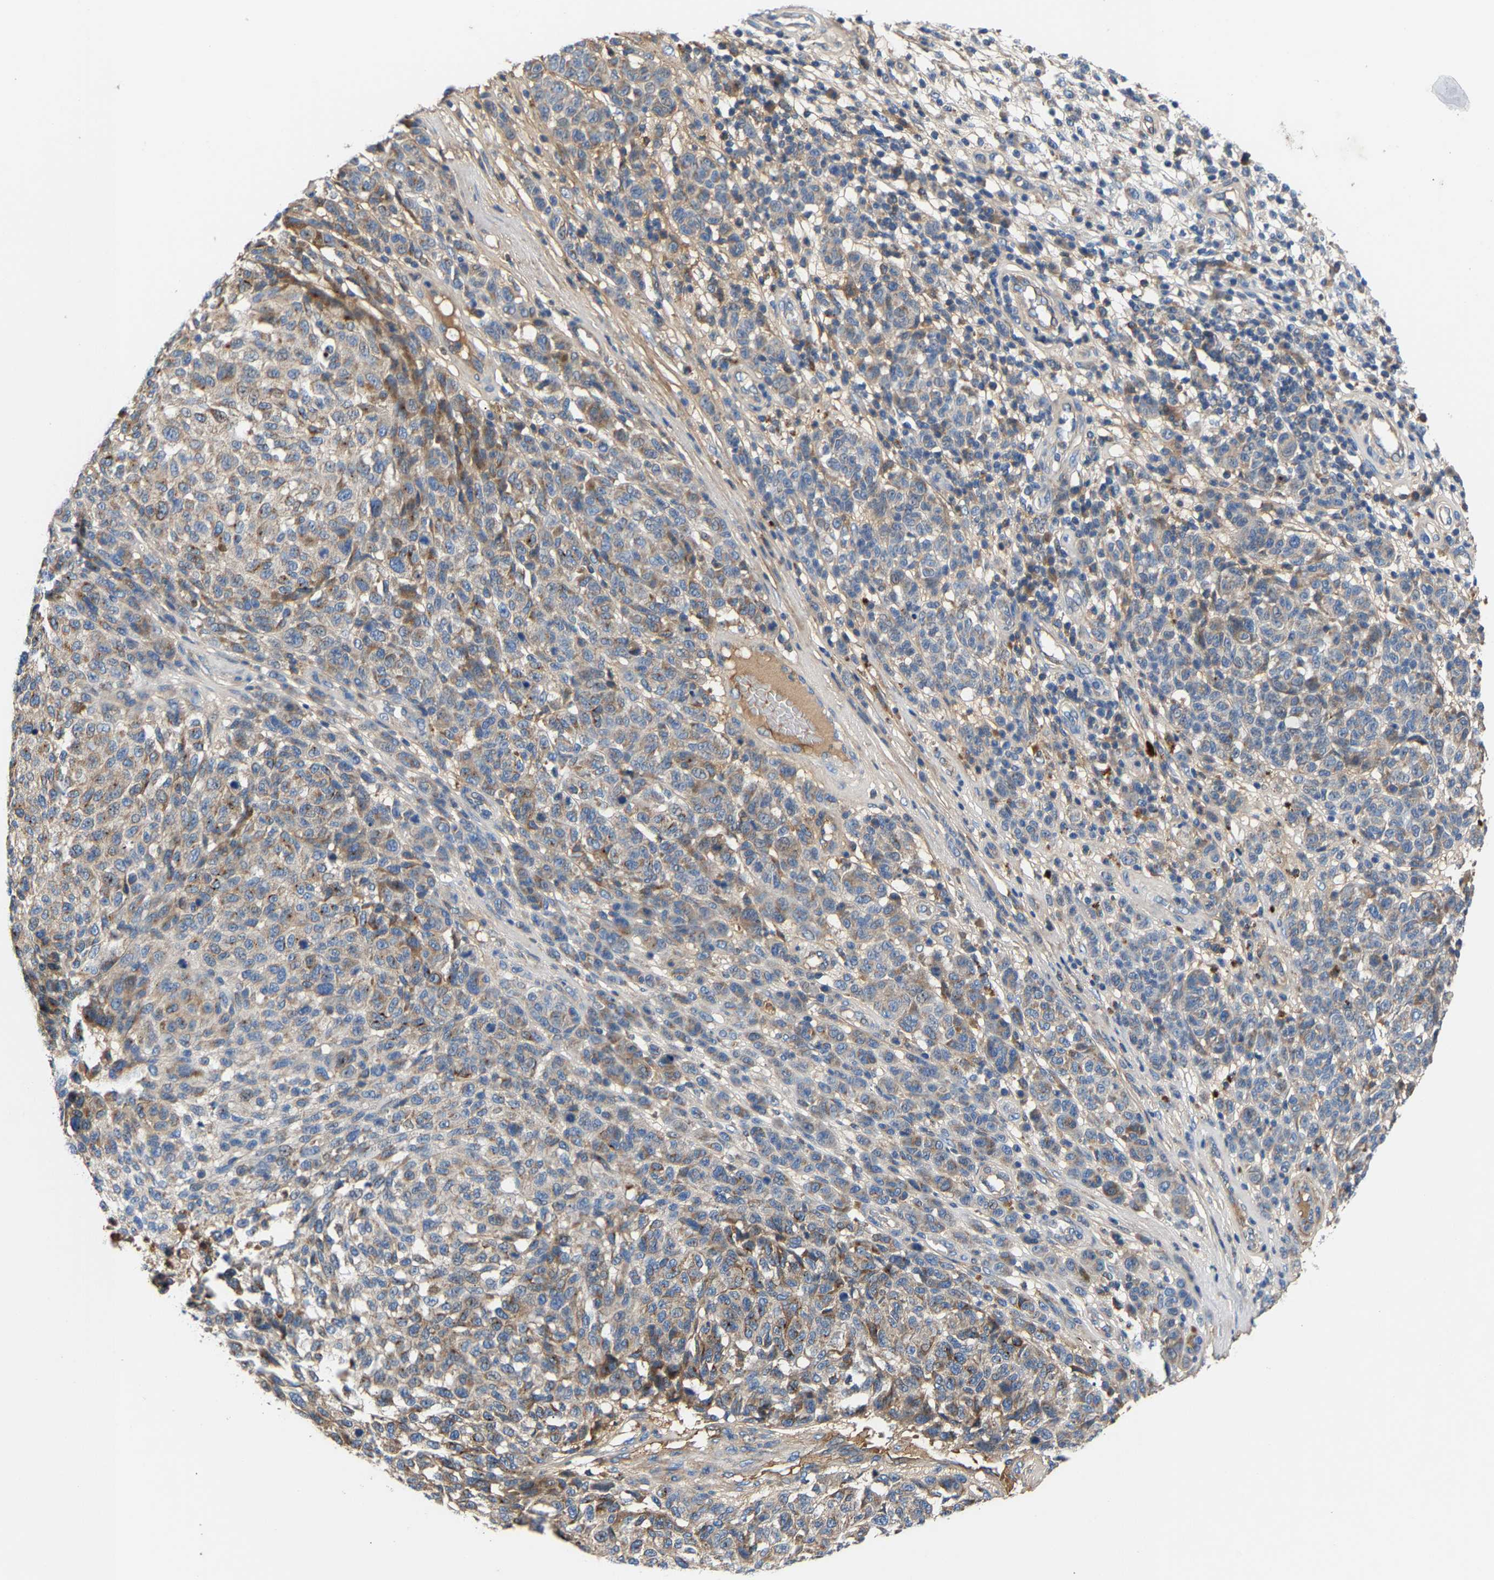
{"staining": {"intensity": "weak", "quantity": "<25%", "location": "cytoplasmic/membranous"}, "tissue": "melanoma", "cell_type": "Tumor cells", "image_type": "cancer", "snomed": [{"axis": "morphology", "description": "Malignant melanoma, NOS"}, {"axis": "topography", "description": "Skin"}], "caption": "The immunohistochemistry histopathology image has no significant staining in tumor cells of melanoma tissue.", "gene": "CCDC171", "patient": {"sex": "male", "age": 59}}